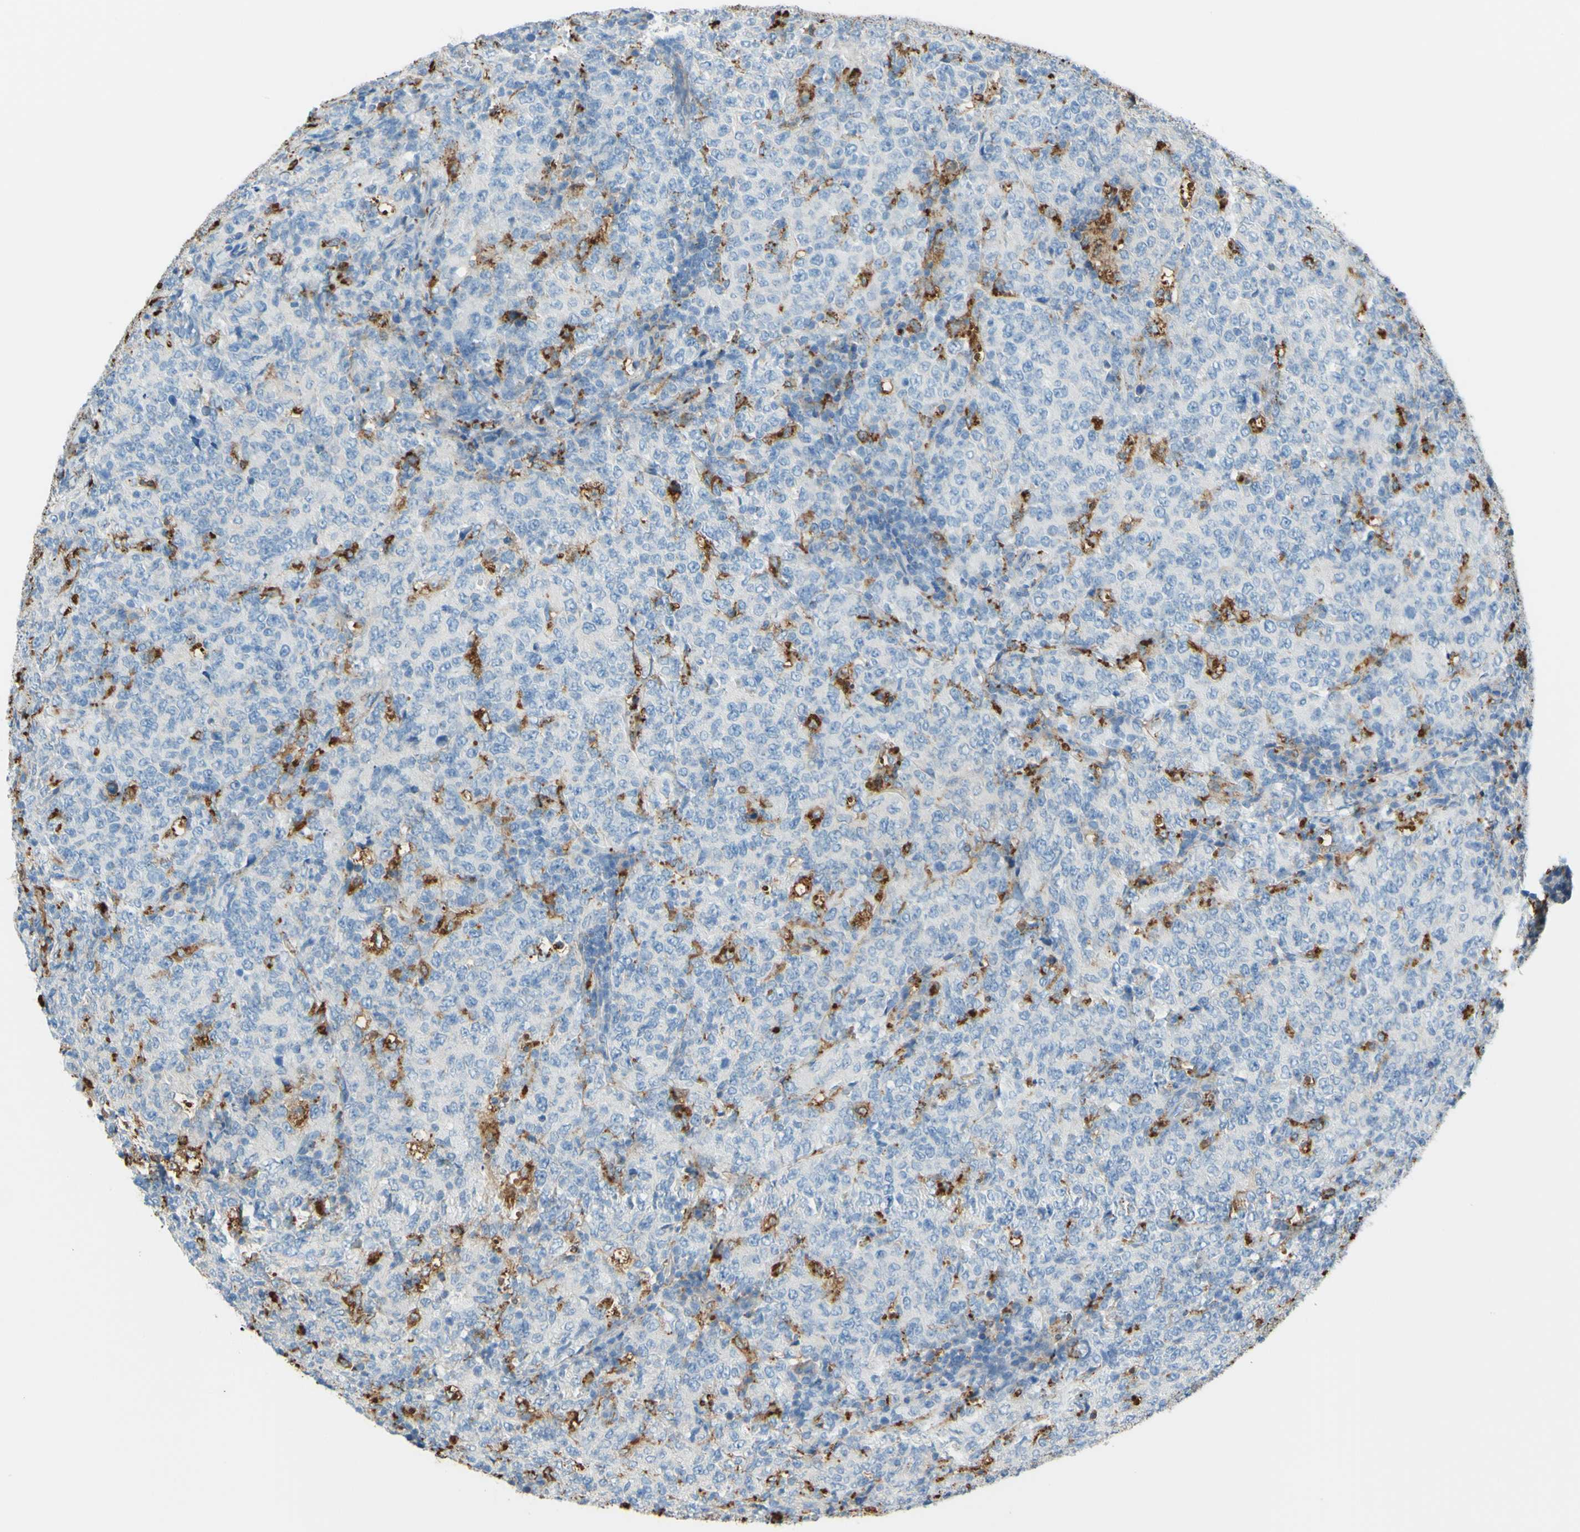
{"staining": {"intensity": "negative", "quantity": "none", "location": "none"}, "tissue": "lymphoma", "cell_type": "Tumor cells", "image_type": "cancer", "snomed": [{"axis": "morphology", "description": "Malignant lymphoma, non-Hodgkin's type, High grade"}, {"axis": "topography", "description": "Tonsil"}], "caption": "This histopathology image is of high-grade malignant lymphoma, non-Hodgkin's type stained with immunohistochemistry (IHC) to label a protein in brown with the nuclei are counter-stained blue. There is no positivity in tumor cells.", "gene": "CTSD", "patient": {"sex": "female", "age": 36}}